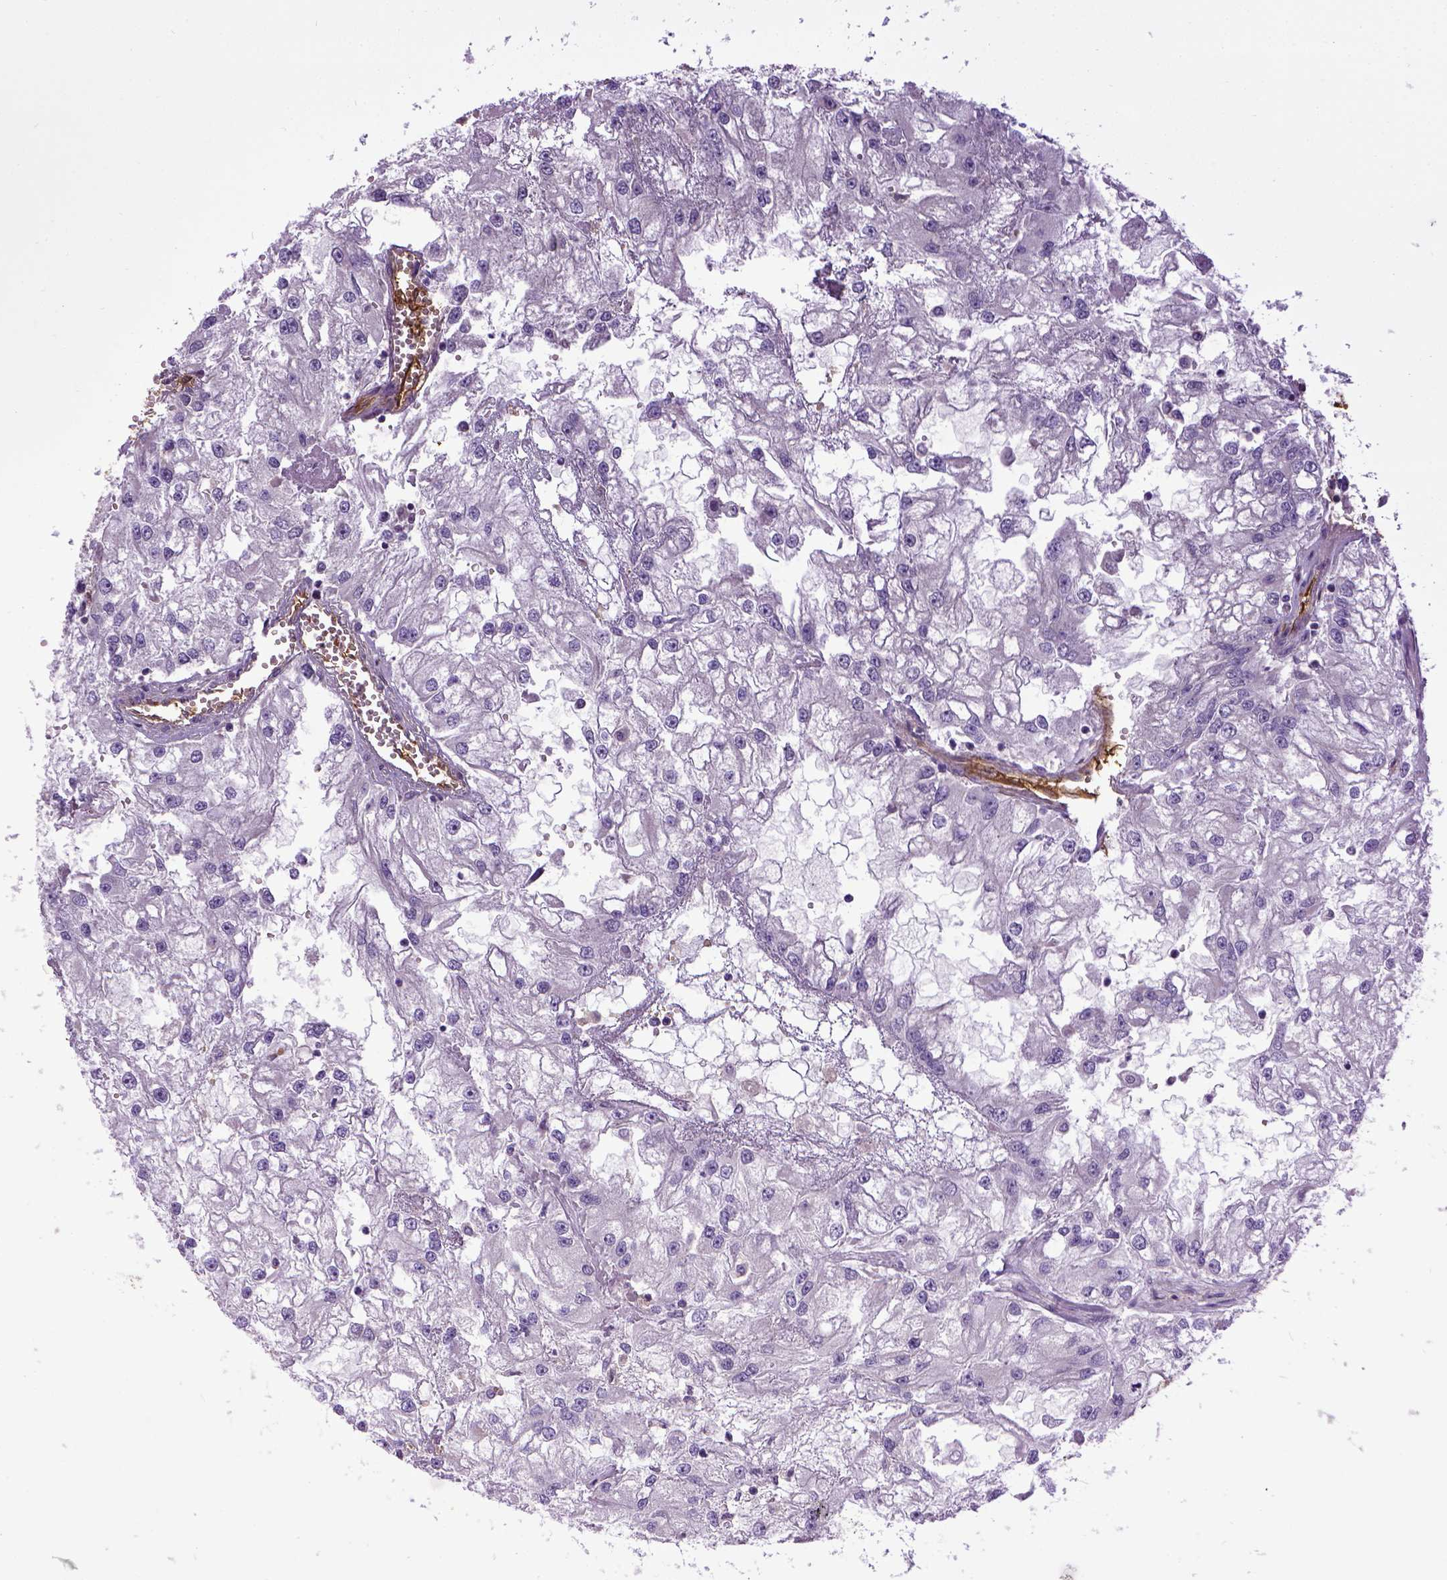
{"staining": {"intensity": "negative", "quantity": "none", "location": "none"}, "tissue": "renal cancer", "cell_type": "Tumor cells", "image_type": "cancer", "snomed": [{"axis": "morphology", "description": "Adenocarcinoma, NOS"}, {"axis": "topography", "description": "Kidney"}], "caption": "The photomicrograph reveals no staining of tumor cells in renal cancer (adenocarcinoma).", "gene": "ENG", "patient": {"sex": "male", "age": 59}}